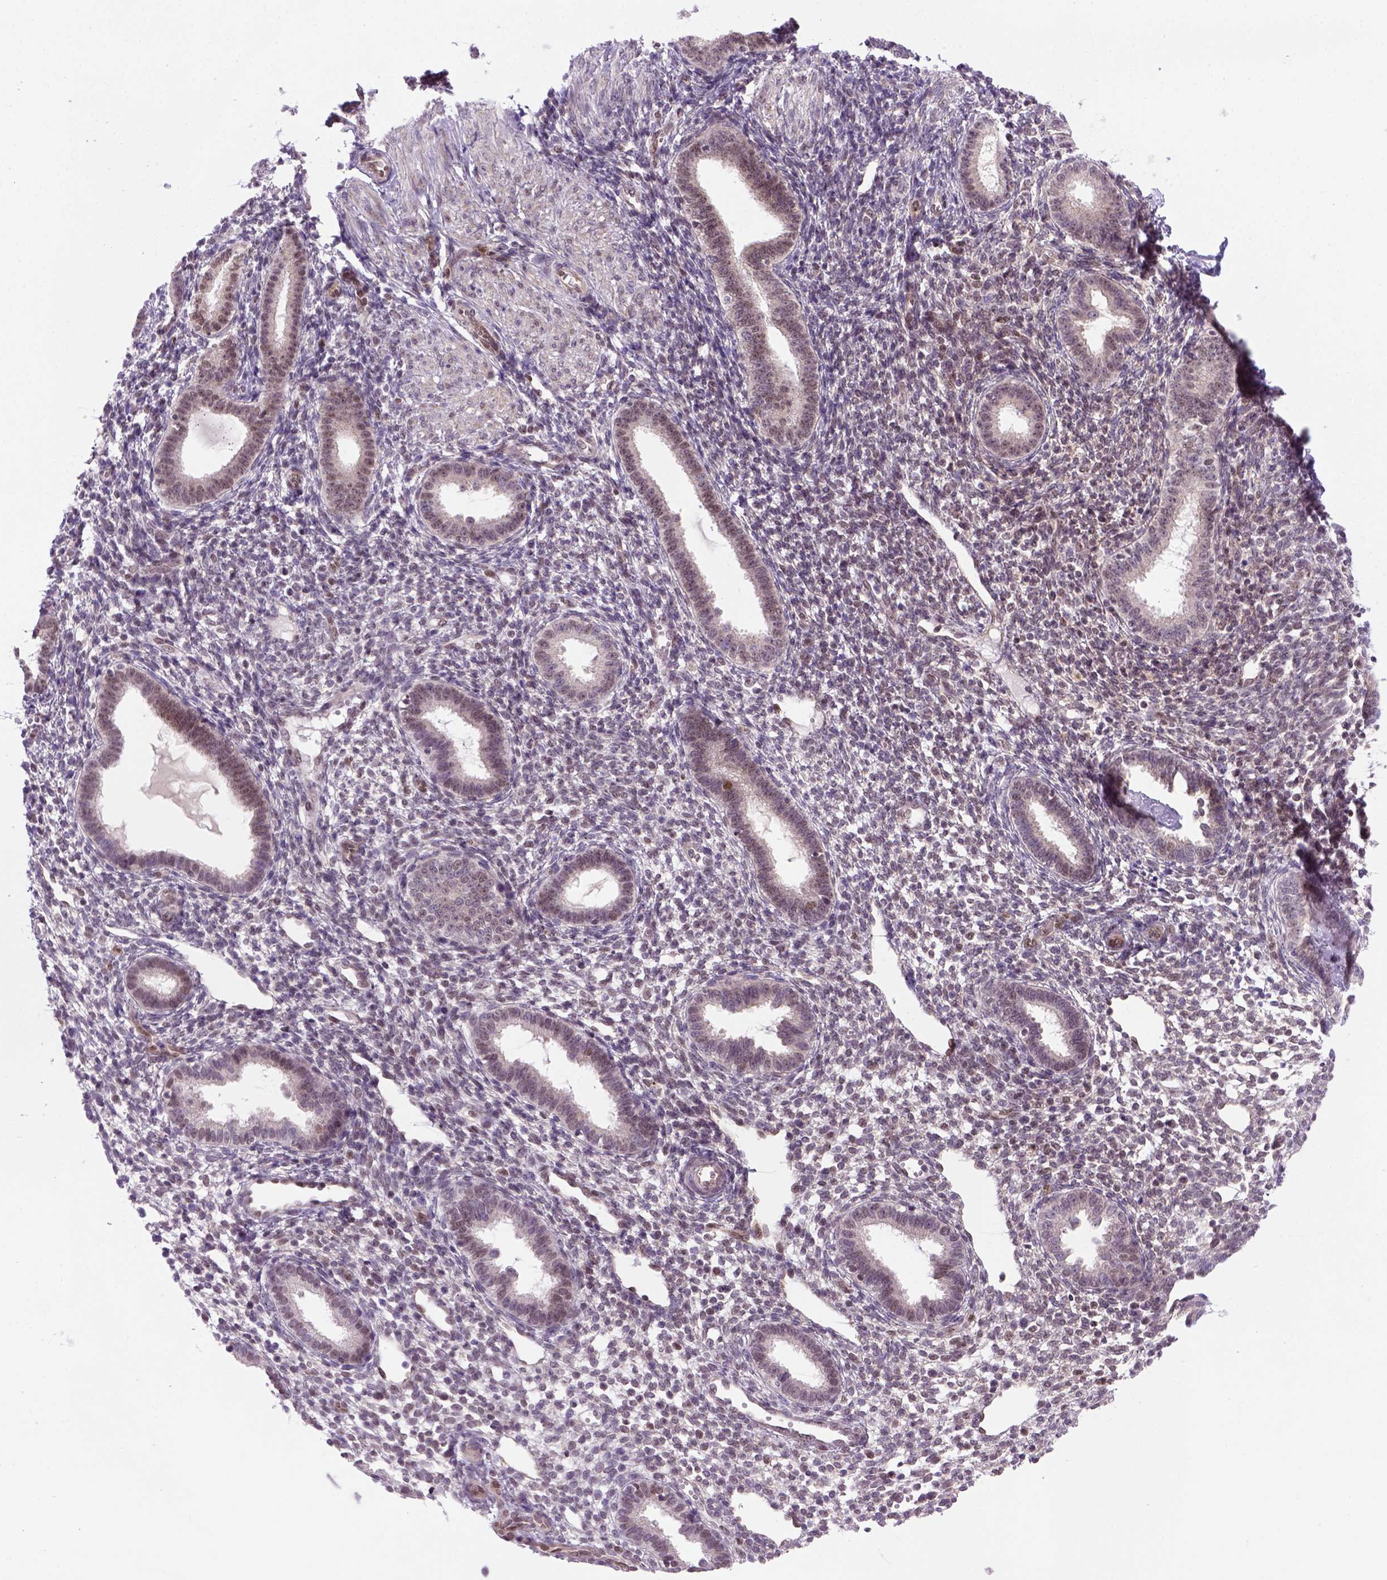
{"staining": {"intensity": "weak", "quantity": "<25%", "location": "nuclear"}, "tissue": "endometrium", "cell_type": "Cells in endometrial stroma", "image_type": "normal", "snomed": [{"axis": "morphology", "description": "Normal tissue, NOS"}, {"axis": "topography", "description": "Endometrium"}], "caption": "This is a histopathology image of IHC staining of benign endometrium, which shows no positivity in cells in endometrial stroma. The staining is performed using DAB brown chromogen with nuclei counter-stained in using hematoxylin.", "gene": "MGMT", "patient": {"sex": "female", "age": 36}}